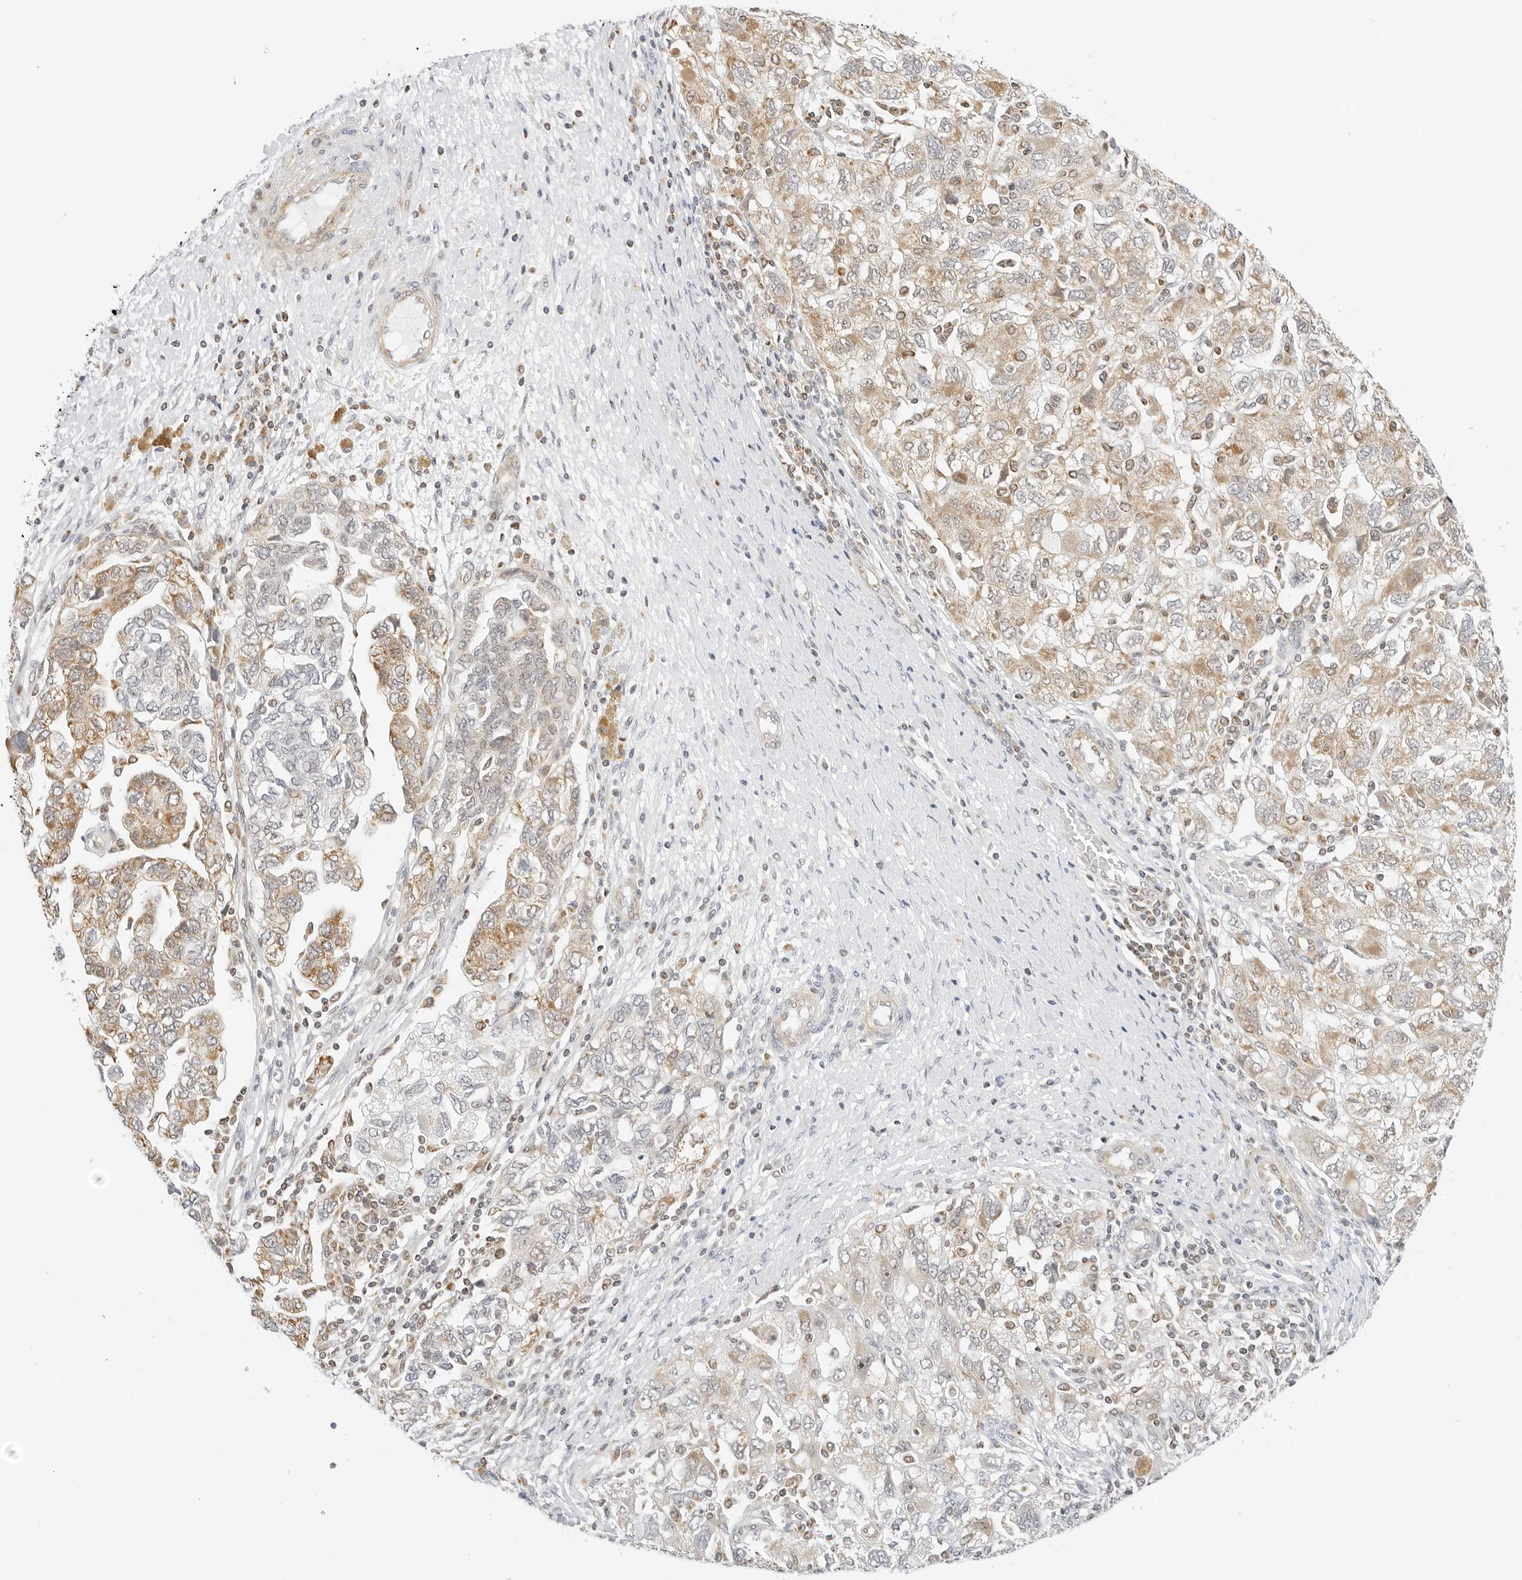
{"staining": {"intensity": "weak", "quantity": ">75%", "location": "cytoplasmic/membranous"}, "tissue": "ovarian cancer", "cell_type": "Tumor cells", "image_type": "cancer", "snomed": [{"axis": "morphology", "description": "Carcinoma, NOS"}, {"axis": "morphology", "description": "Cystadenocarcinoma, serous, NOS"}, {"axis": "topography", "description": "Ovary"}], "caption": "There is low levels of weak cytoplasmic/membranous positivity in tumor cells of carcinoma (ovarian), as demonstrated by immunohistochemical staining (brown color).", "gene": "GORAB", "patient": {"sex": "female", "age": 69}}